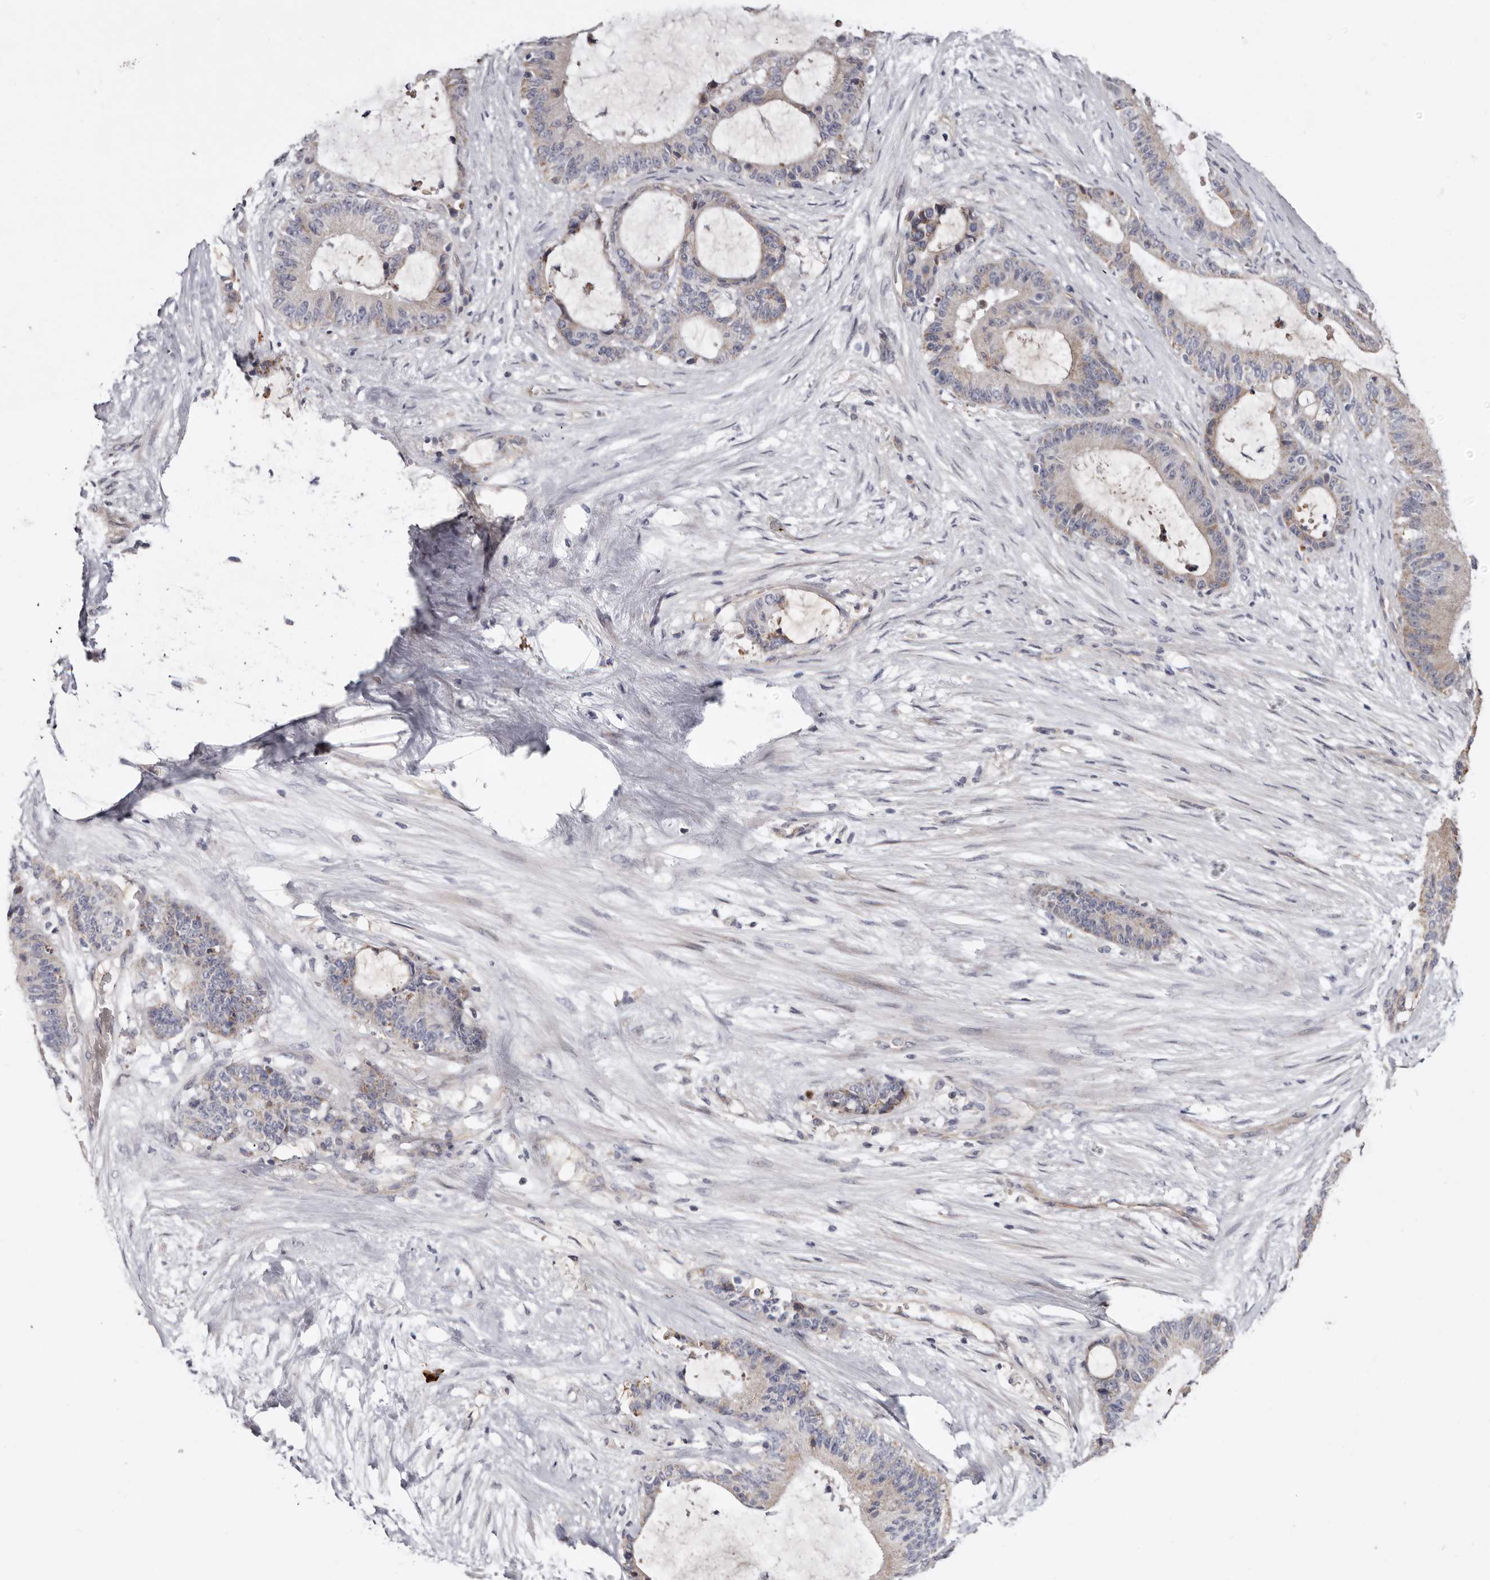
{"staining": {"intensity": "weak", "quantity": "25%-75%", "location": "cytoplasmic/membranous"}, "tissue": "liver cancer", "cell_type": "Tumor cells", "image_type": "cancer", "snomed": [{"axis": "morphology", "description": "Normal tissue, NOS"}, {"axis": "morphology", "description": "Cholangiocarcinoma"}, {"axis": "topography", "description": "Liver"}, {"axis": "topography", "description": "Peripheral nerve tissue"}], "caption": "Human cholangiocarcinoma (liver) stained with a protein marker displays weak staining in tumor cells.", "gene": "SPTA1", "patient": {"sex": "female", "age": 73}}